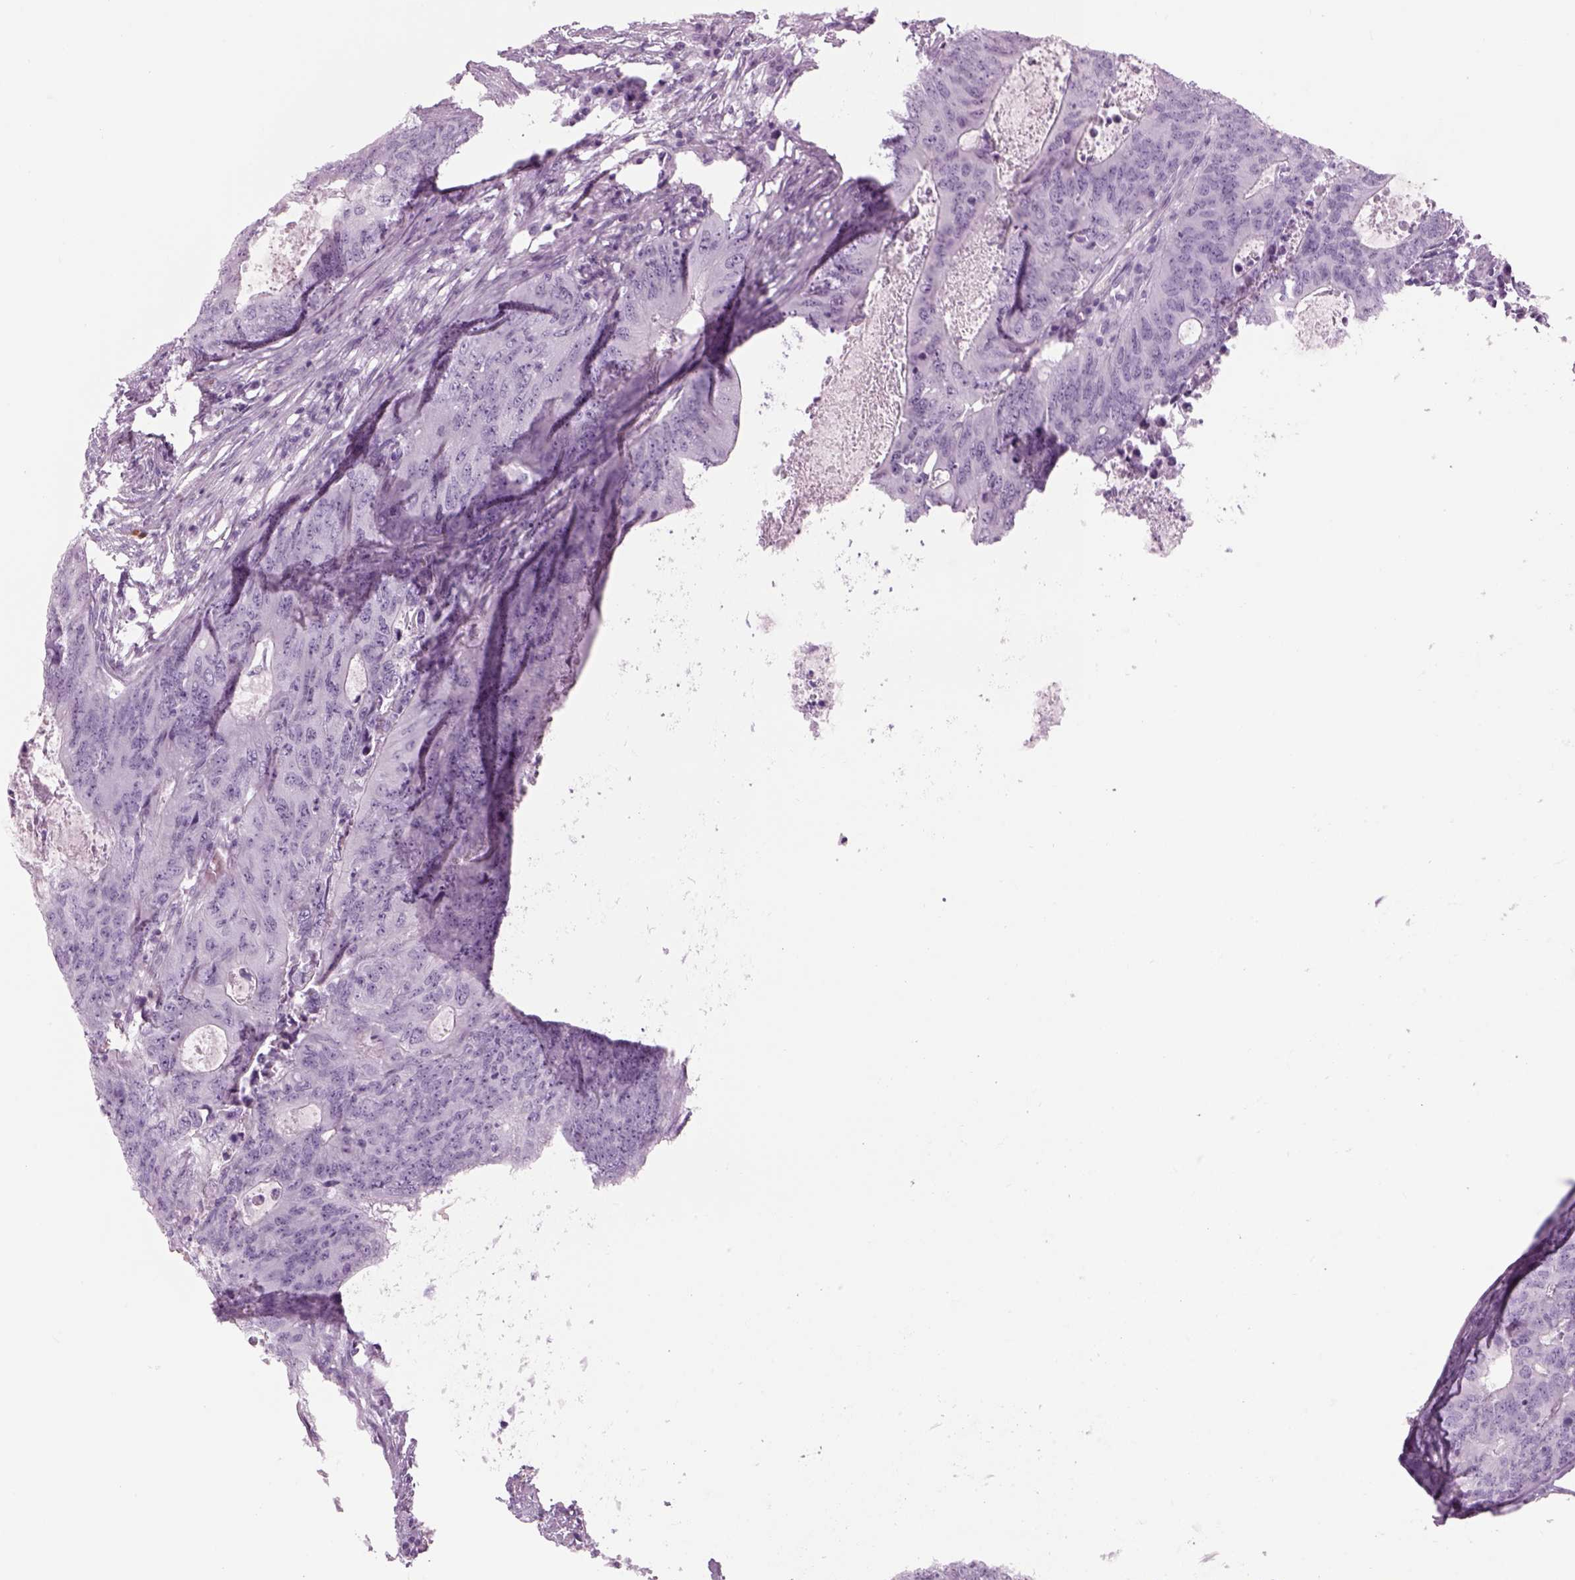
{"staining": {"intensity": "negative", "quantity": "none", "location": "none"}, "tissue": "colorectal cancer", "cell_type": "Tumor cells", "image_type": "cancer", "snomed": [{"axis": "morphology", "description": "Adenocarcinoma, NOS"}, {"axis": "topography", "description": "Colon"}], "caption": "Image shows no protein positivity in tumor cells of colorectal cancer tissue. (DAB IHC with hematoxylin counter stain).", "gene": "PABPC1L2B", "patient": {"sex": "male", "age": 67}}